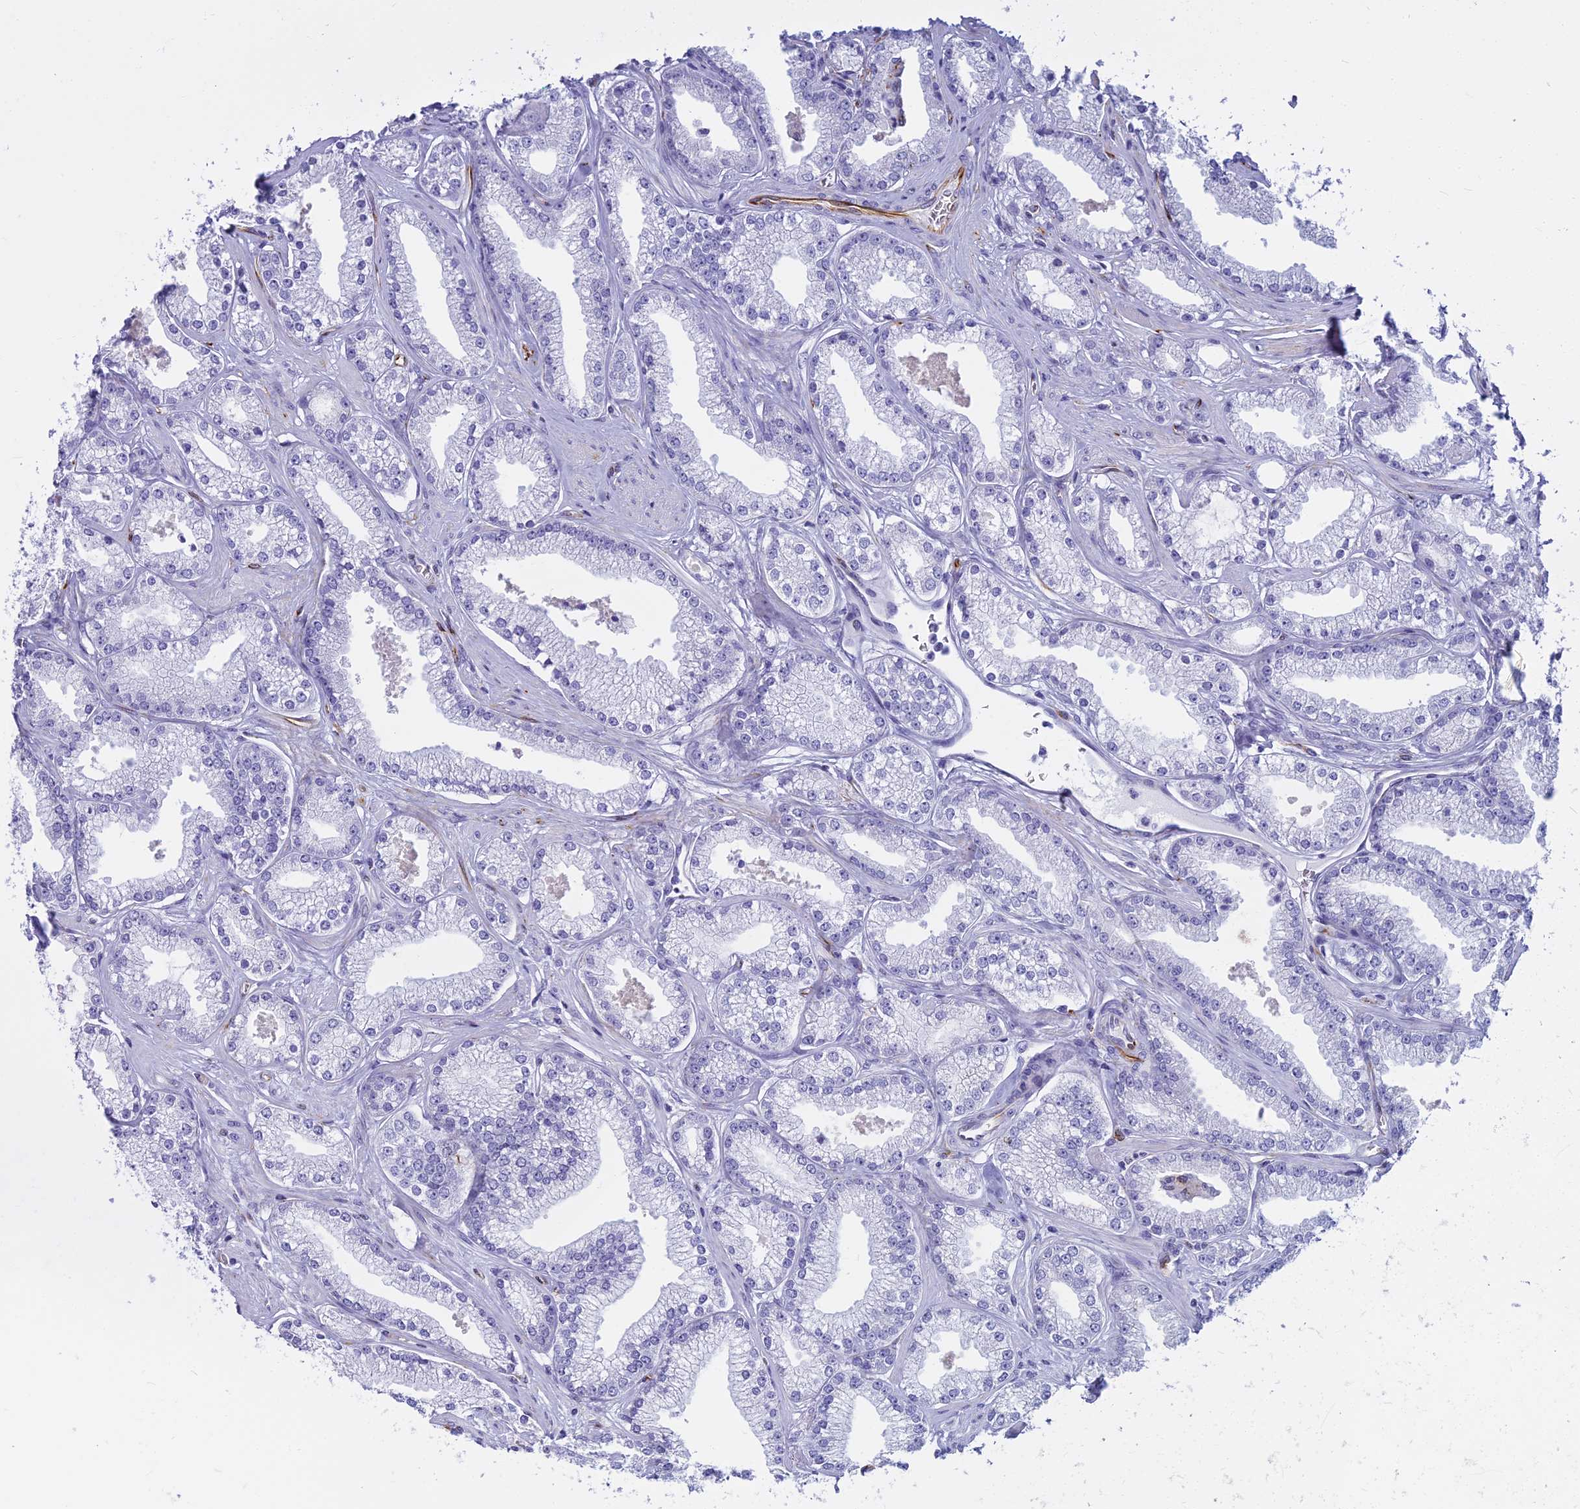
{"staining": {"intensity": "negative", "quantity": "none", "location": "none"}, "tissue": "prostate cancer", "cell_type": "Tumor cells", "image_type": "cancer", "snomed": [{"axis": "morphology", "description": "Adenocarcinoma, High grade"}, {"axis": "topography", "description": "Prostate"}], "caption": "High-grade adenocarcinoma (prostate) was stained to show a protein in brown. There is no significant positivity in tumor cells.", "gene": "EVI2A", "patient": {"sex": "male", "age": 67}}